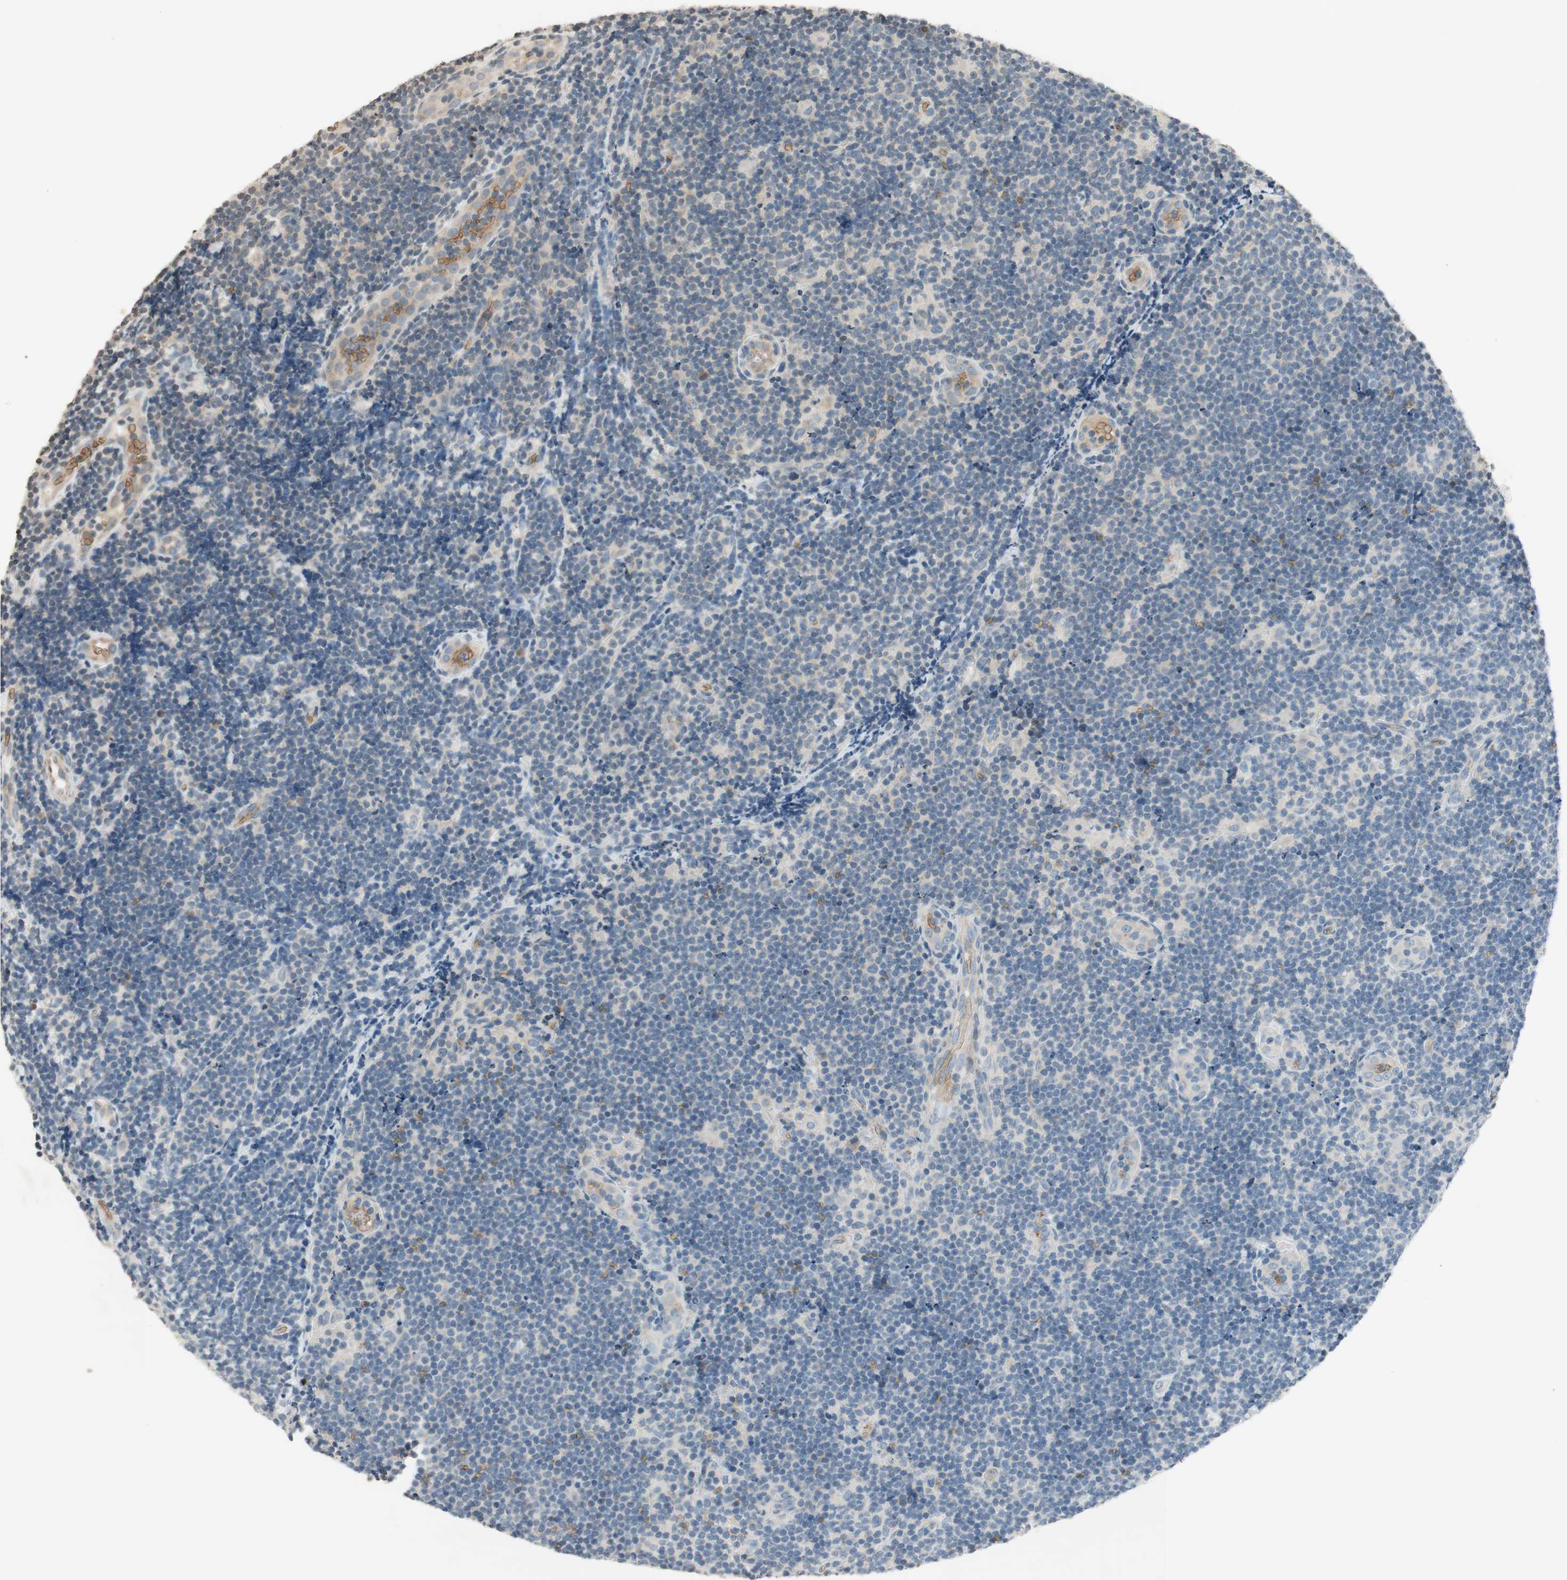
{"staining": {"intensity": "negative", "quantity": "none", "location": "none"}, "tissue": "lymphoma", "cell_type": "Tumor cells", "image_type": "cancer", "snomed": [{"axis": "morphology", "description": "Malignant lymphoma, non-Hodgkin's type, Low grade"}, {"axis": "topography", "description": "Lymph node"}], "caption": "Immunohistochemistry micrograph of low-grade malignant lymphoma, non-Hodgkin's type stained for a protein (brown), which exhibits no staining in tumor cells.", "gene": "GYPC", "patient": {"sex": "male", "age": 83}}